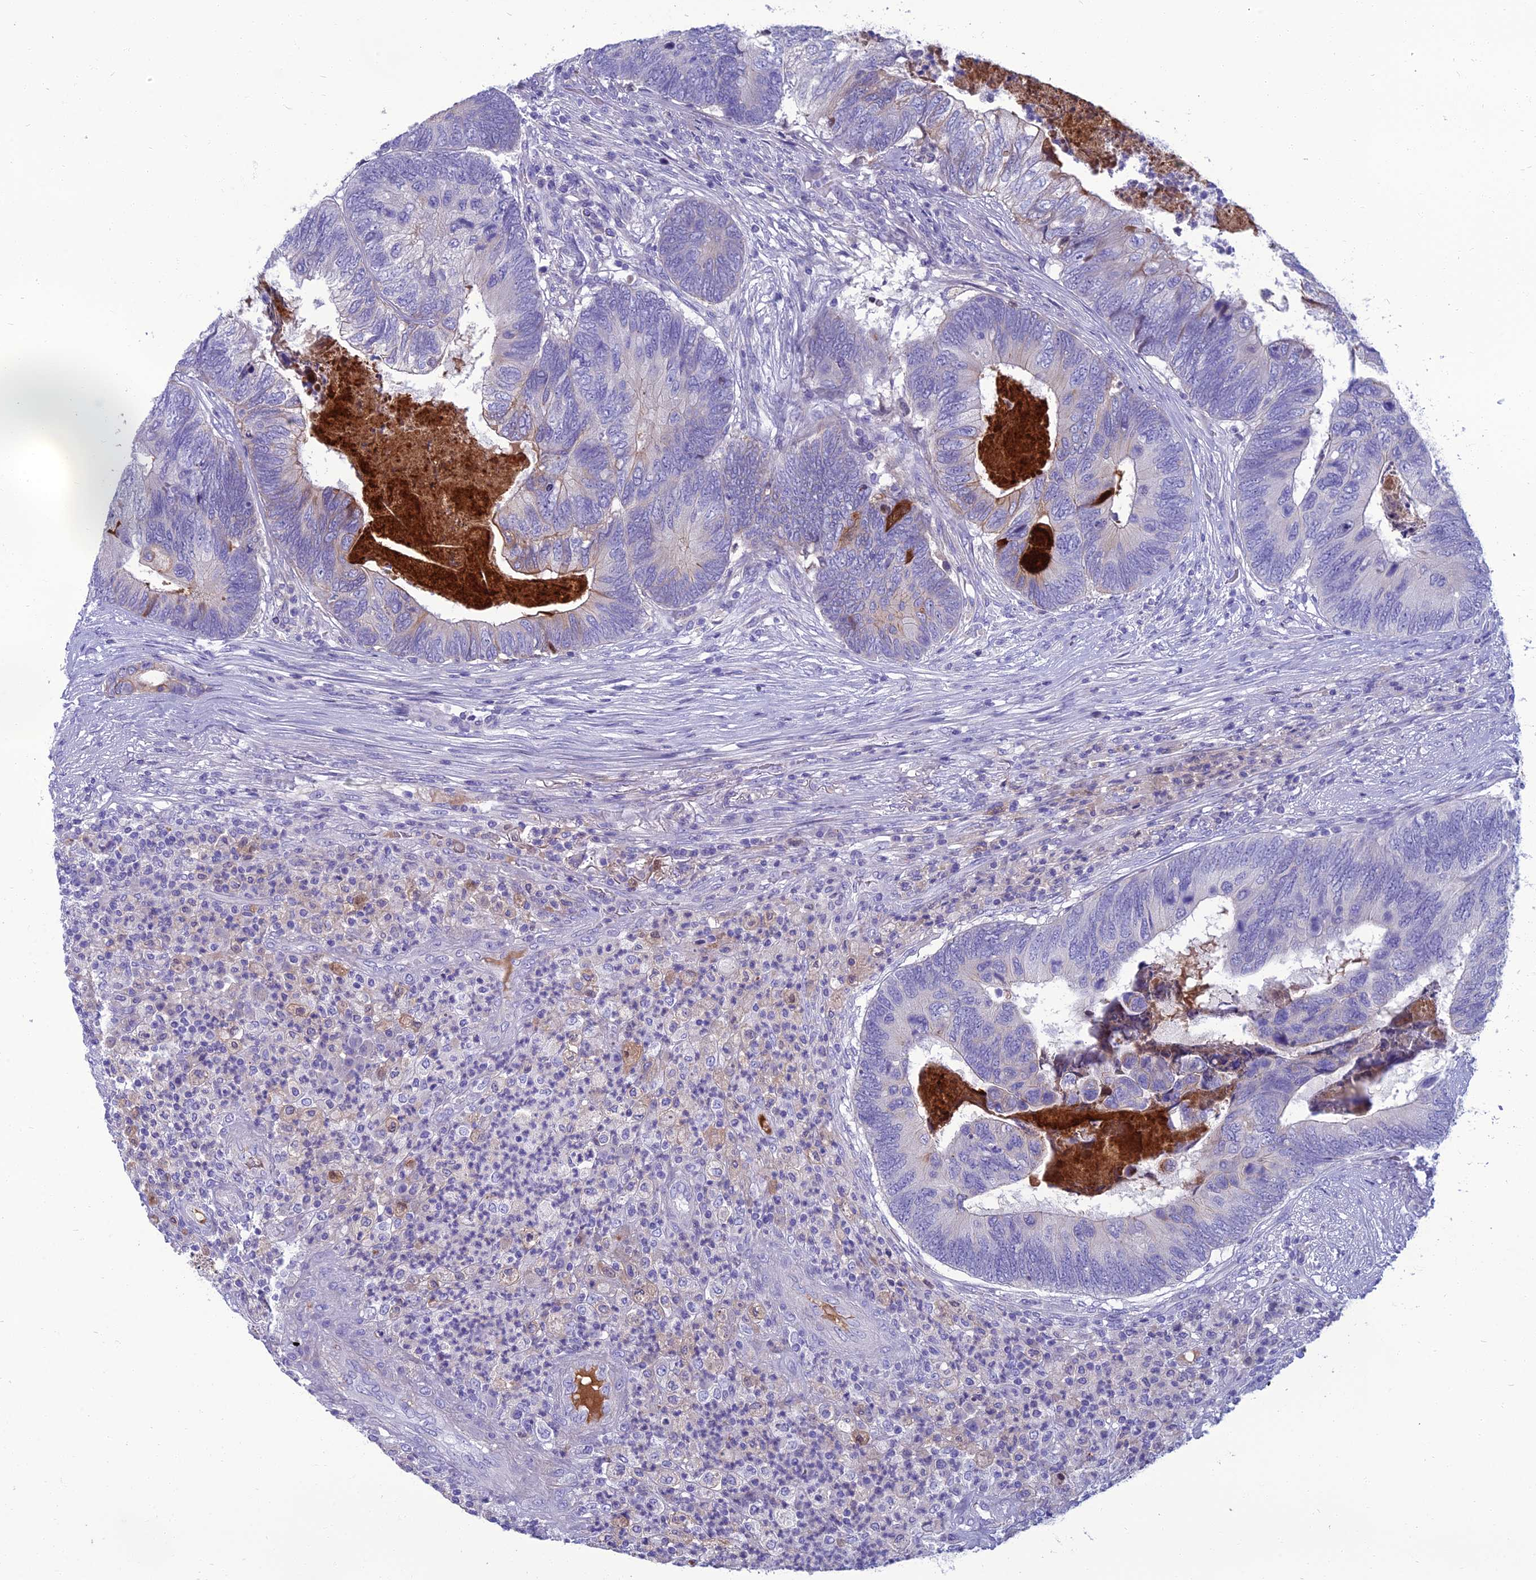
{"staining": {"intensity": "negative", "quantity": "none", "location": "none"}, "tissue": "colorectal cancer", "cell_type": "Tumor cells", "image_type": "cancer", "snomed": [{"axis": "morphology", "description": "Adenocarcinoma, NOS"}, {"axis": "topography", "description": "Colon"}], "caption": "Immunohistochemistry (IHC) photomicrograph of human colorectal cancer (adenocarcinoma) stained for a protein (brown), which shows no expression in tumor cells. (DAB (3,3'-diaminobenzidine) immunohistochemistry, high magnification).", "gene": "SPTLC3", "patient": {"sex": "female", "age": 67}}